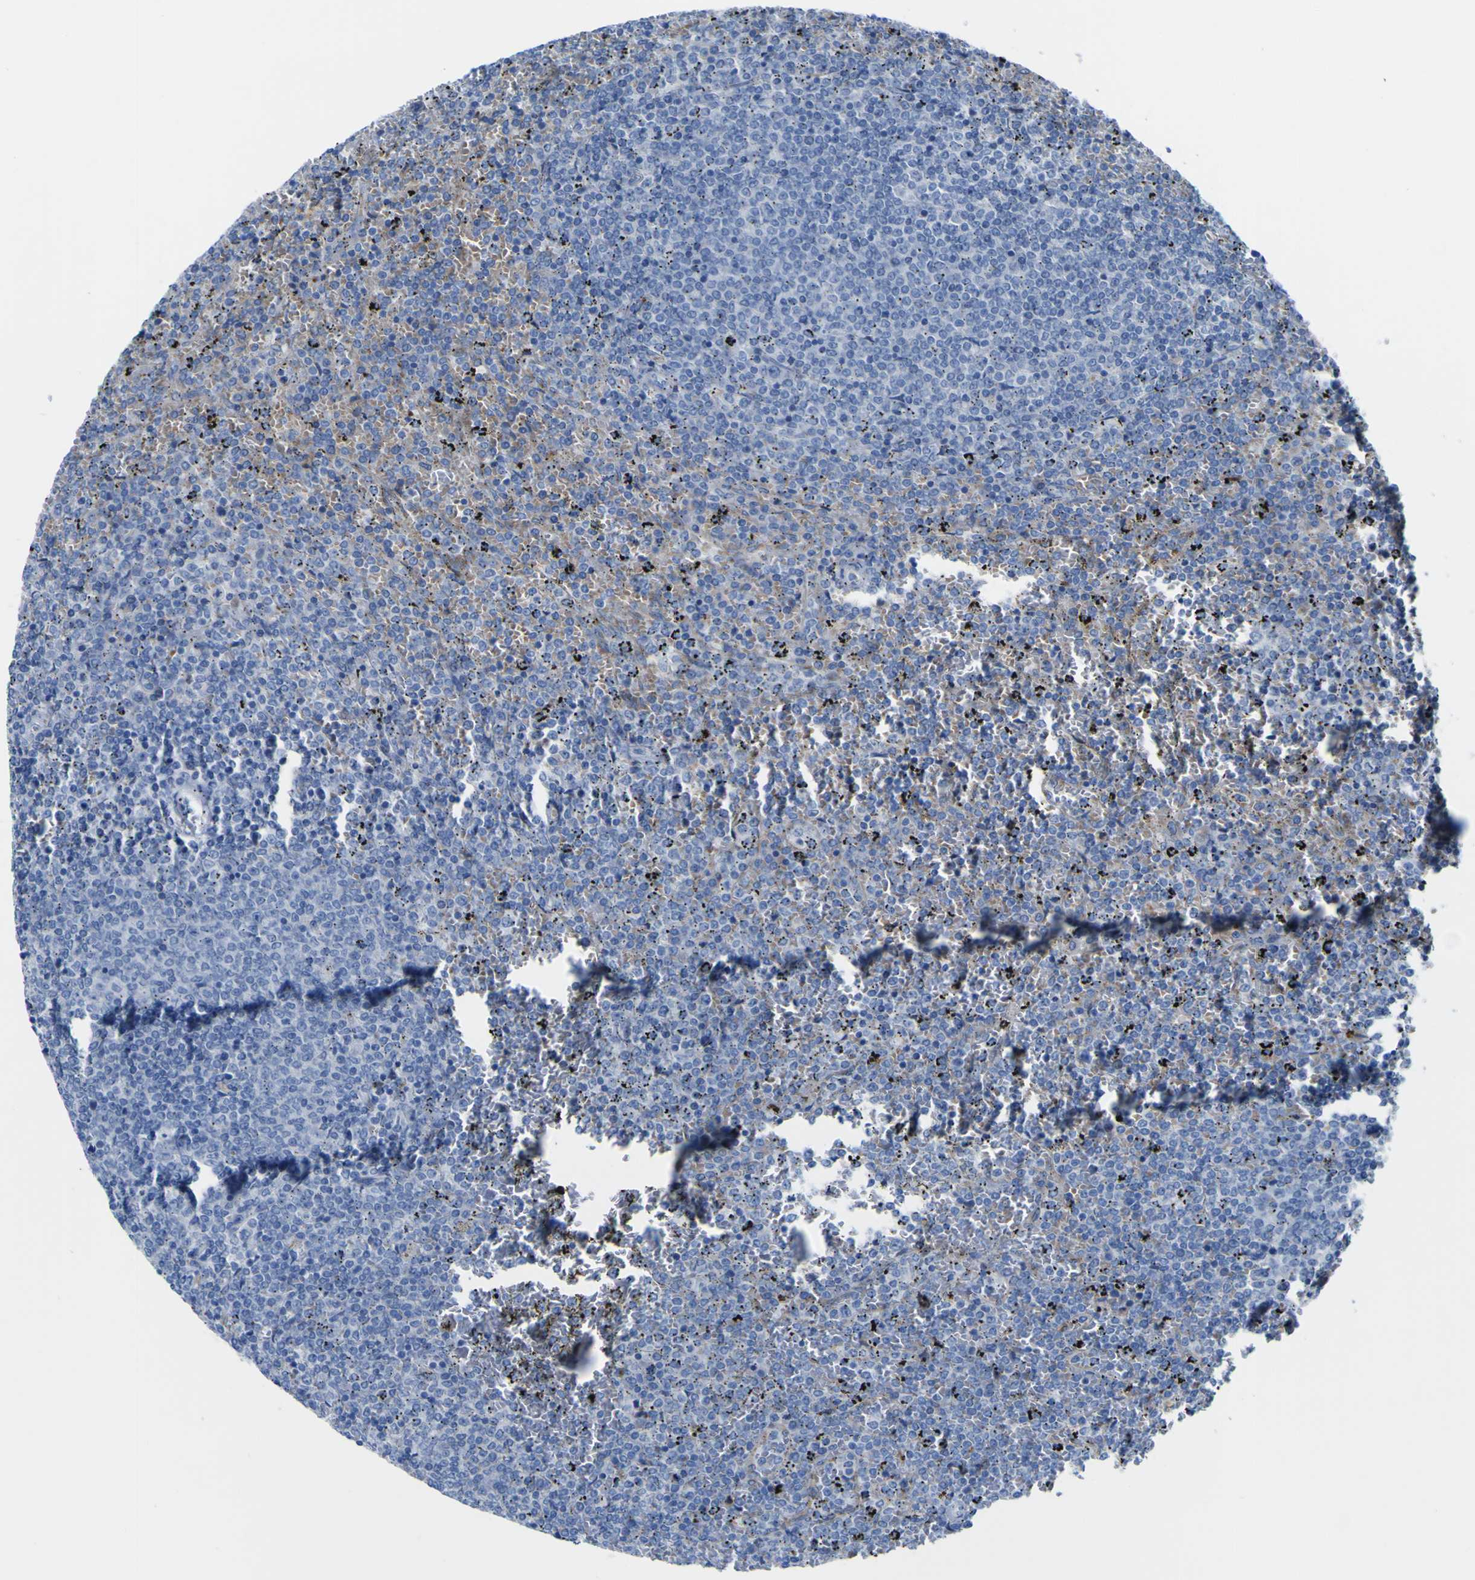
{"staining": {"intensity": "negative", "quantity": "none", "location": "none"}, "tissue": "lymphoma", "cell_type": "Tumor cells", "image_type": "cancer", "snomed": [{"axis": "morphology", "description": "Malignant lymphoma, non-Hodgkin's type, Low grade"}, {"axis": "topography", "description": "Spleen"}], "caption": "The image displays no staining of tumor cells in lymphoma.", "gene": "PTPRF", "patient": {"sex": "female", "age": 77}}